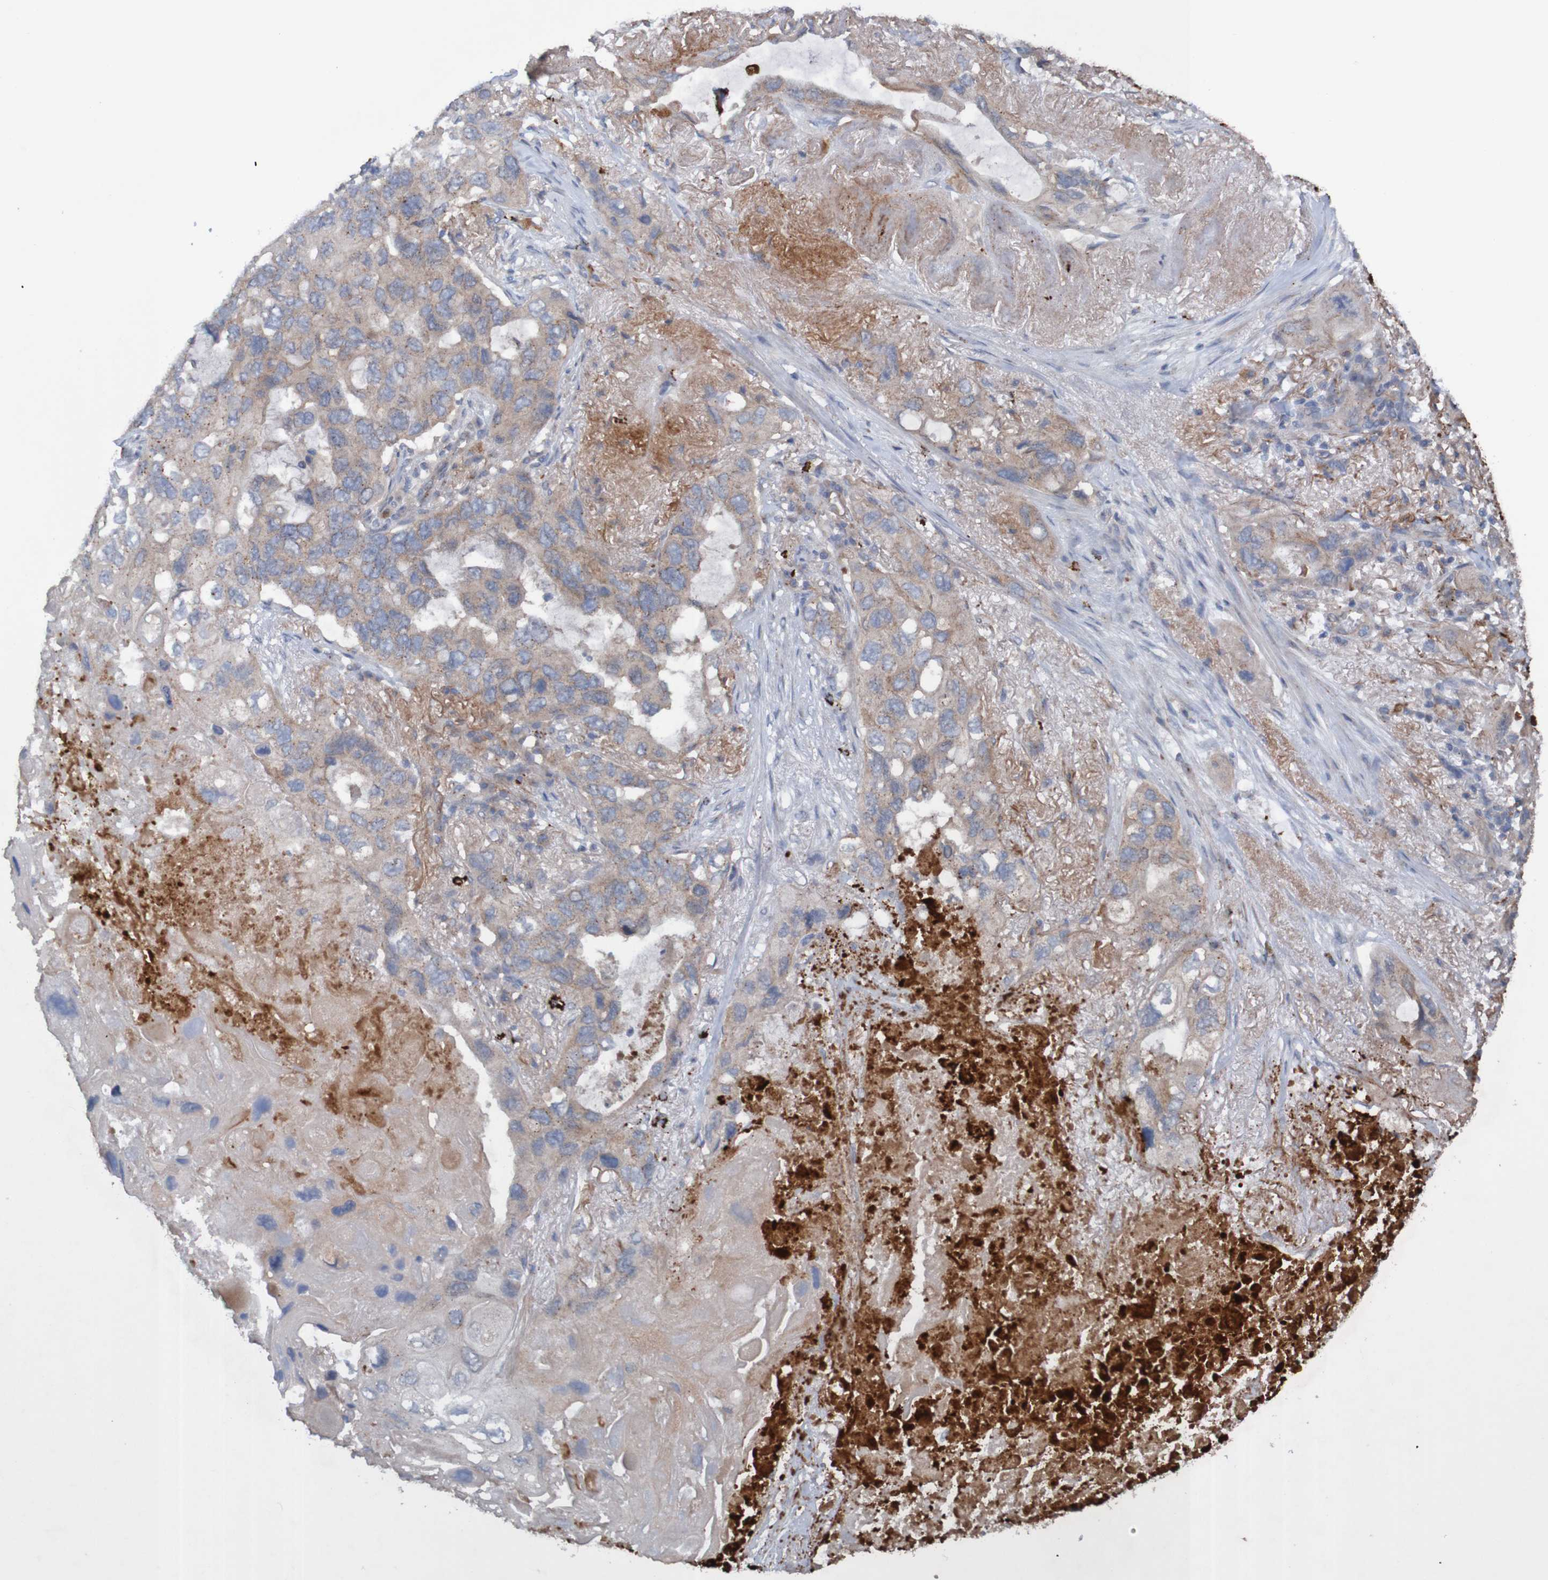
{"staining": {"intensity": "weak", "quantity": ">75%", "location": "cytoplasmic/membranous"}, "tissue": "lung cancer", "cell_type": "Tumor cells", "image_type": "cancer", "snomed": [{"axis": "morphology", "description": "Squamous cell carcinoma, NOS"}, {"axis": "topography", "description": "Lung"}], "caption": "IHC histopathology image of human lung squamous cell carcinoma stained for a protein (brown), which demonstrates low levels of weak cytoplasmic/membranous expression in approximately >75% of tumor cells.", "gene": "ANGPT4", "patient": {"sex": "female", "age": 73}}